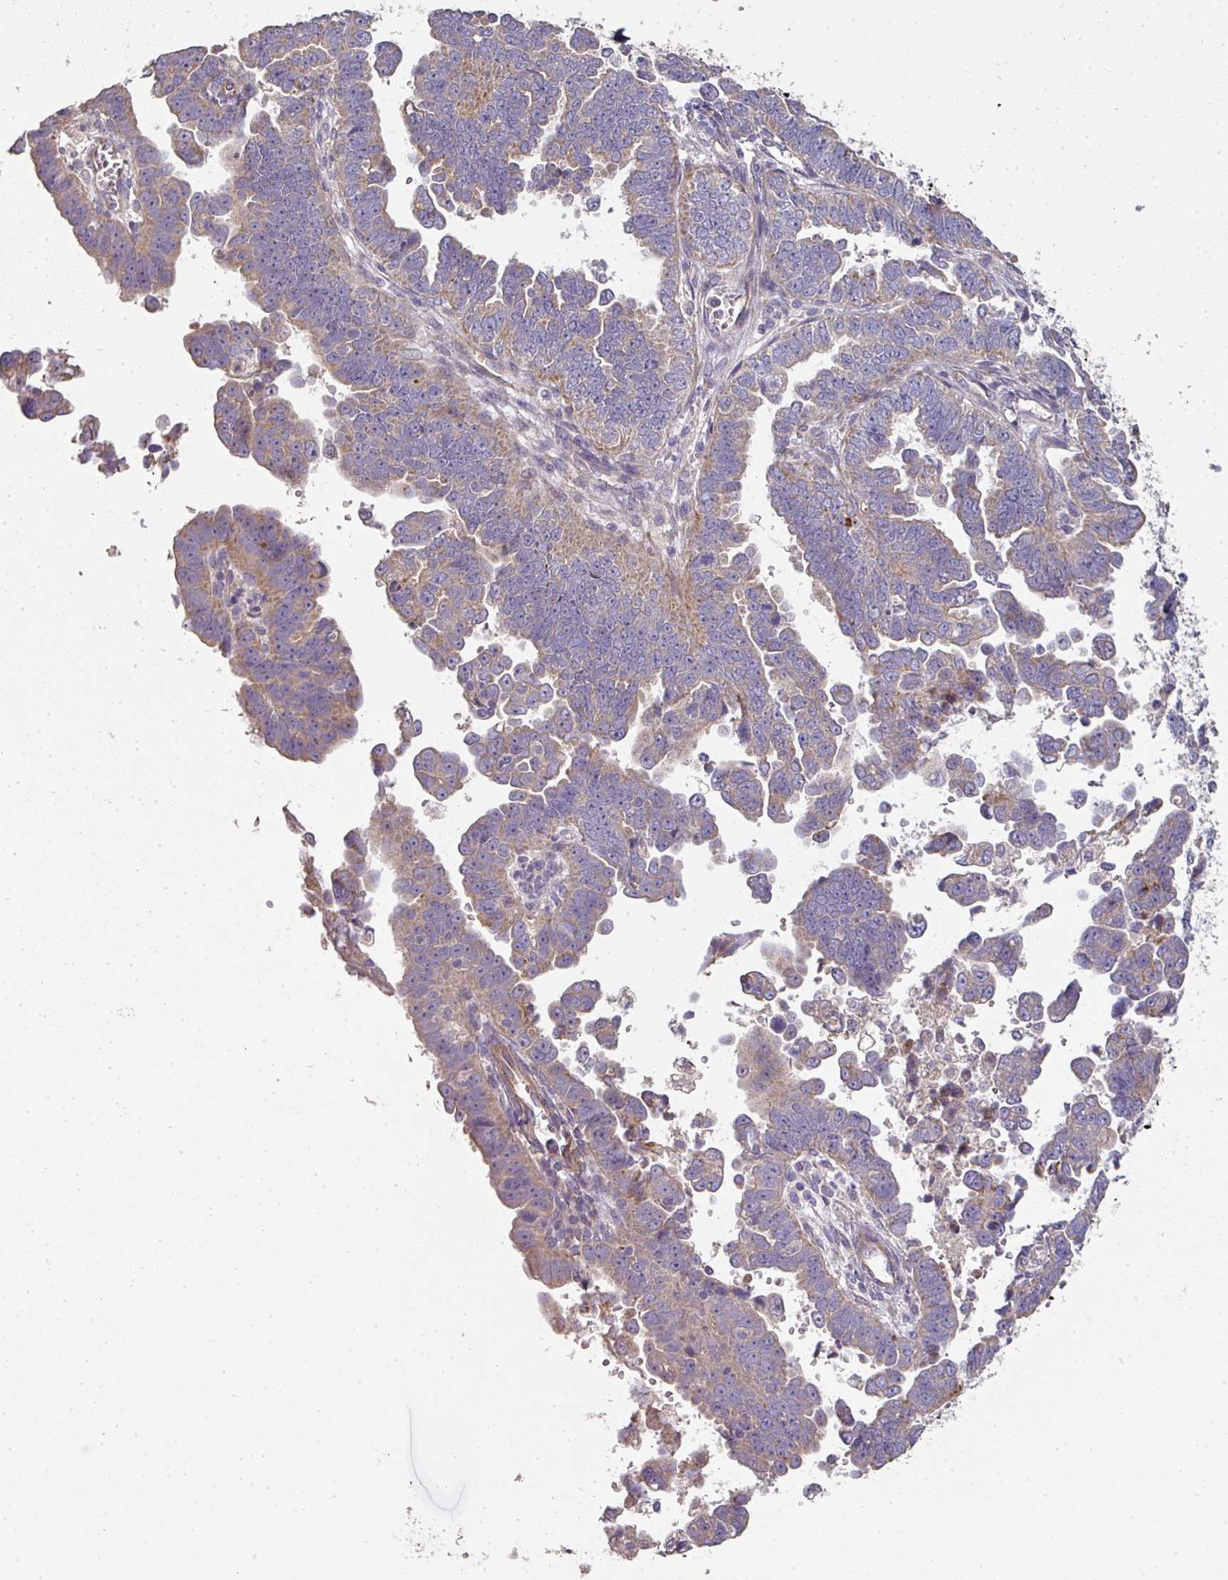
{"staining": {"intensity": "weak", "quantity": "25%-75%", "location": "cytoplasmic/membranous"}, "tissue": "endometrial cancer", "cell_type": "Tumor cells", "image_type": "cancer", "snomed": [{"axis": "morphology", "description": "Adenocarcinoma, NOS"}, {"axis": "topography", "description": "Endometrium"}], "caption": "IHC photomicrograph of endometrial adenocarcinoma stained for a protein (brown), which shows low levels of weak cytoplasmic/membranous positivity in about 25%-75% of tumor cells.", "gene": "PCDH1", "patient": {"sex": "female", "age": 75}}